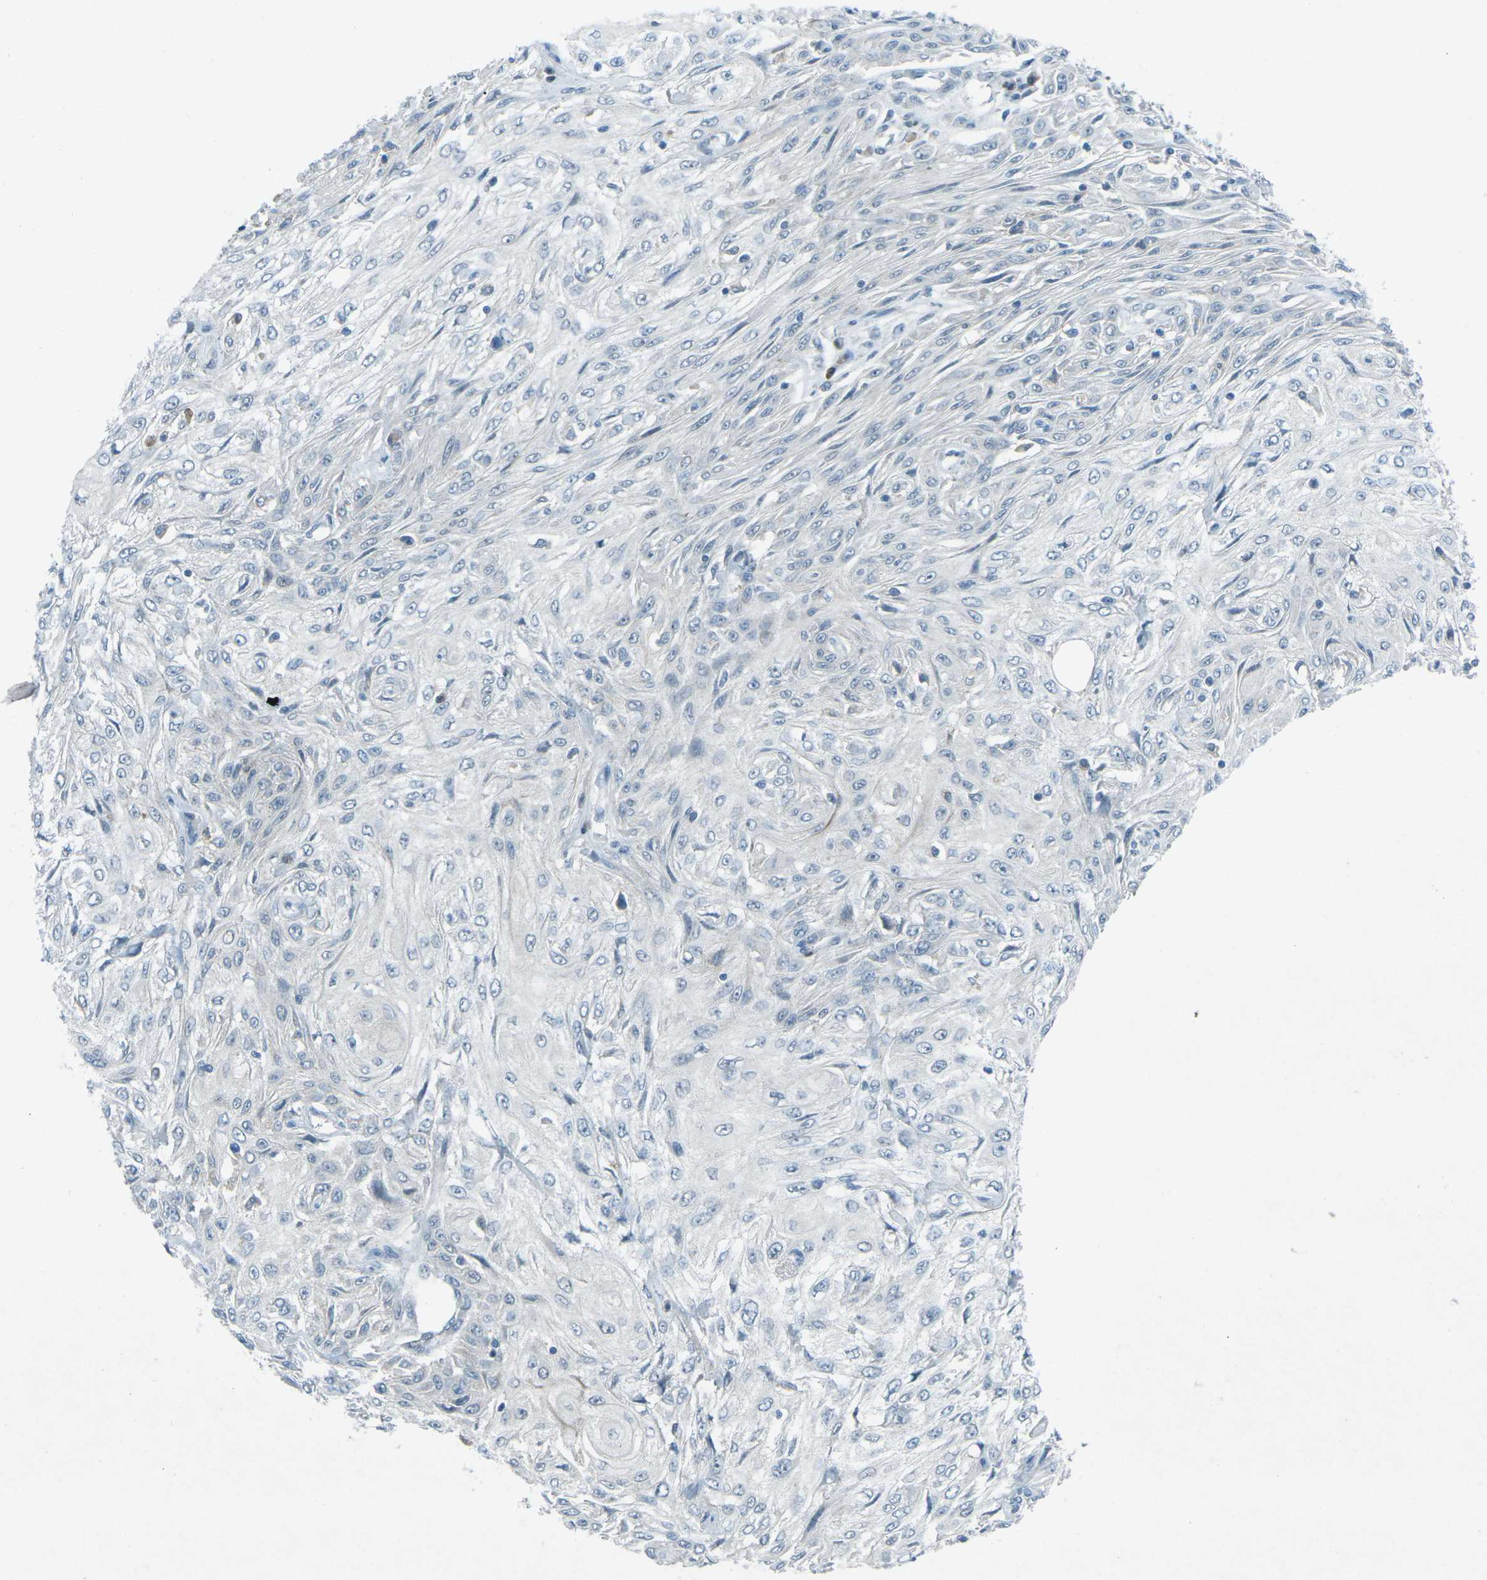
{"staining": {"intensity": "negative", "quantity": "none", "location": "none"}, "tissue": "skin cancer", "cell_type": "Tumor cells", "image_type": "cancer", "snomed": [{"axis": "morphology", "description": "Squamous cell carcinoma, NOS"}, {"axis": "topography", "description": "Skin"}], "caption": "The micrograph reveals no staining of tumor cells in skin squamous cell carcinoma.", "gene": "PRKCA", "patient": {"sex": "male", "age": 75}}